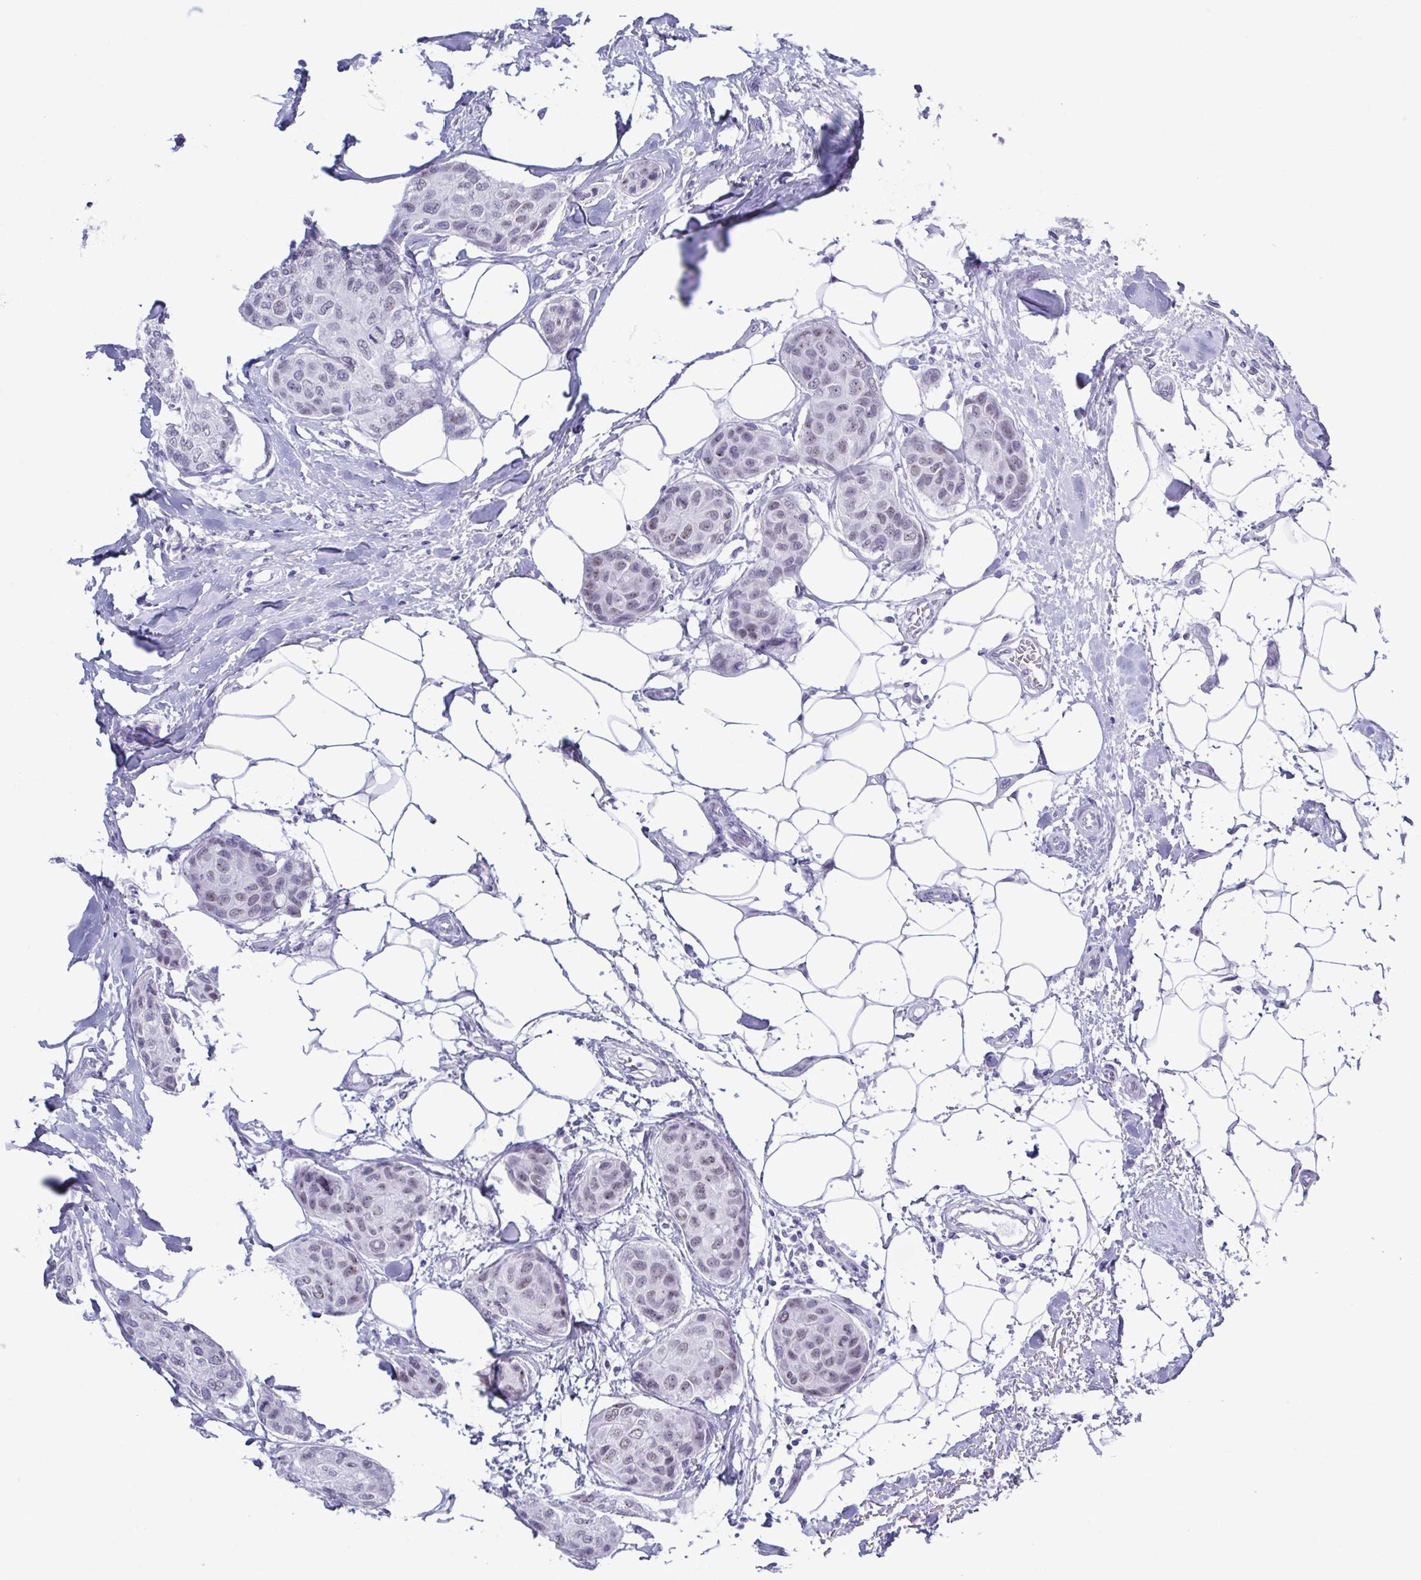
{"staining": {"intensity": "weak", "quantity": "25%-75%", "location": "nuclear"}, "tissue": "breast cancer", "cell_type": "Tumor cells", "image_type": "cancer", "snomed": [{"axis": "morphology", "description": "Duct carcinoma"}, {"axis": "topography", "description": "Breast"}], "caption": "This photomicrograph exhibits immunohistochemistry staining of intraductal carcinoma (breast), with low weak nuclear staining in approximately 25%-75% of tumor cells.", "gene": "SUGP2", "patient": {"sex": "female", "age": 80}}